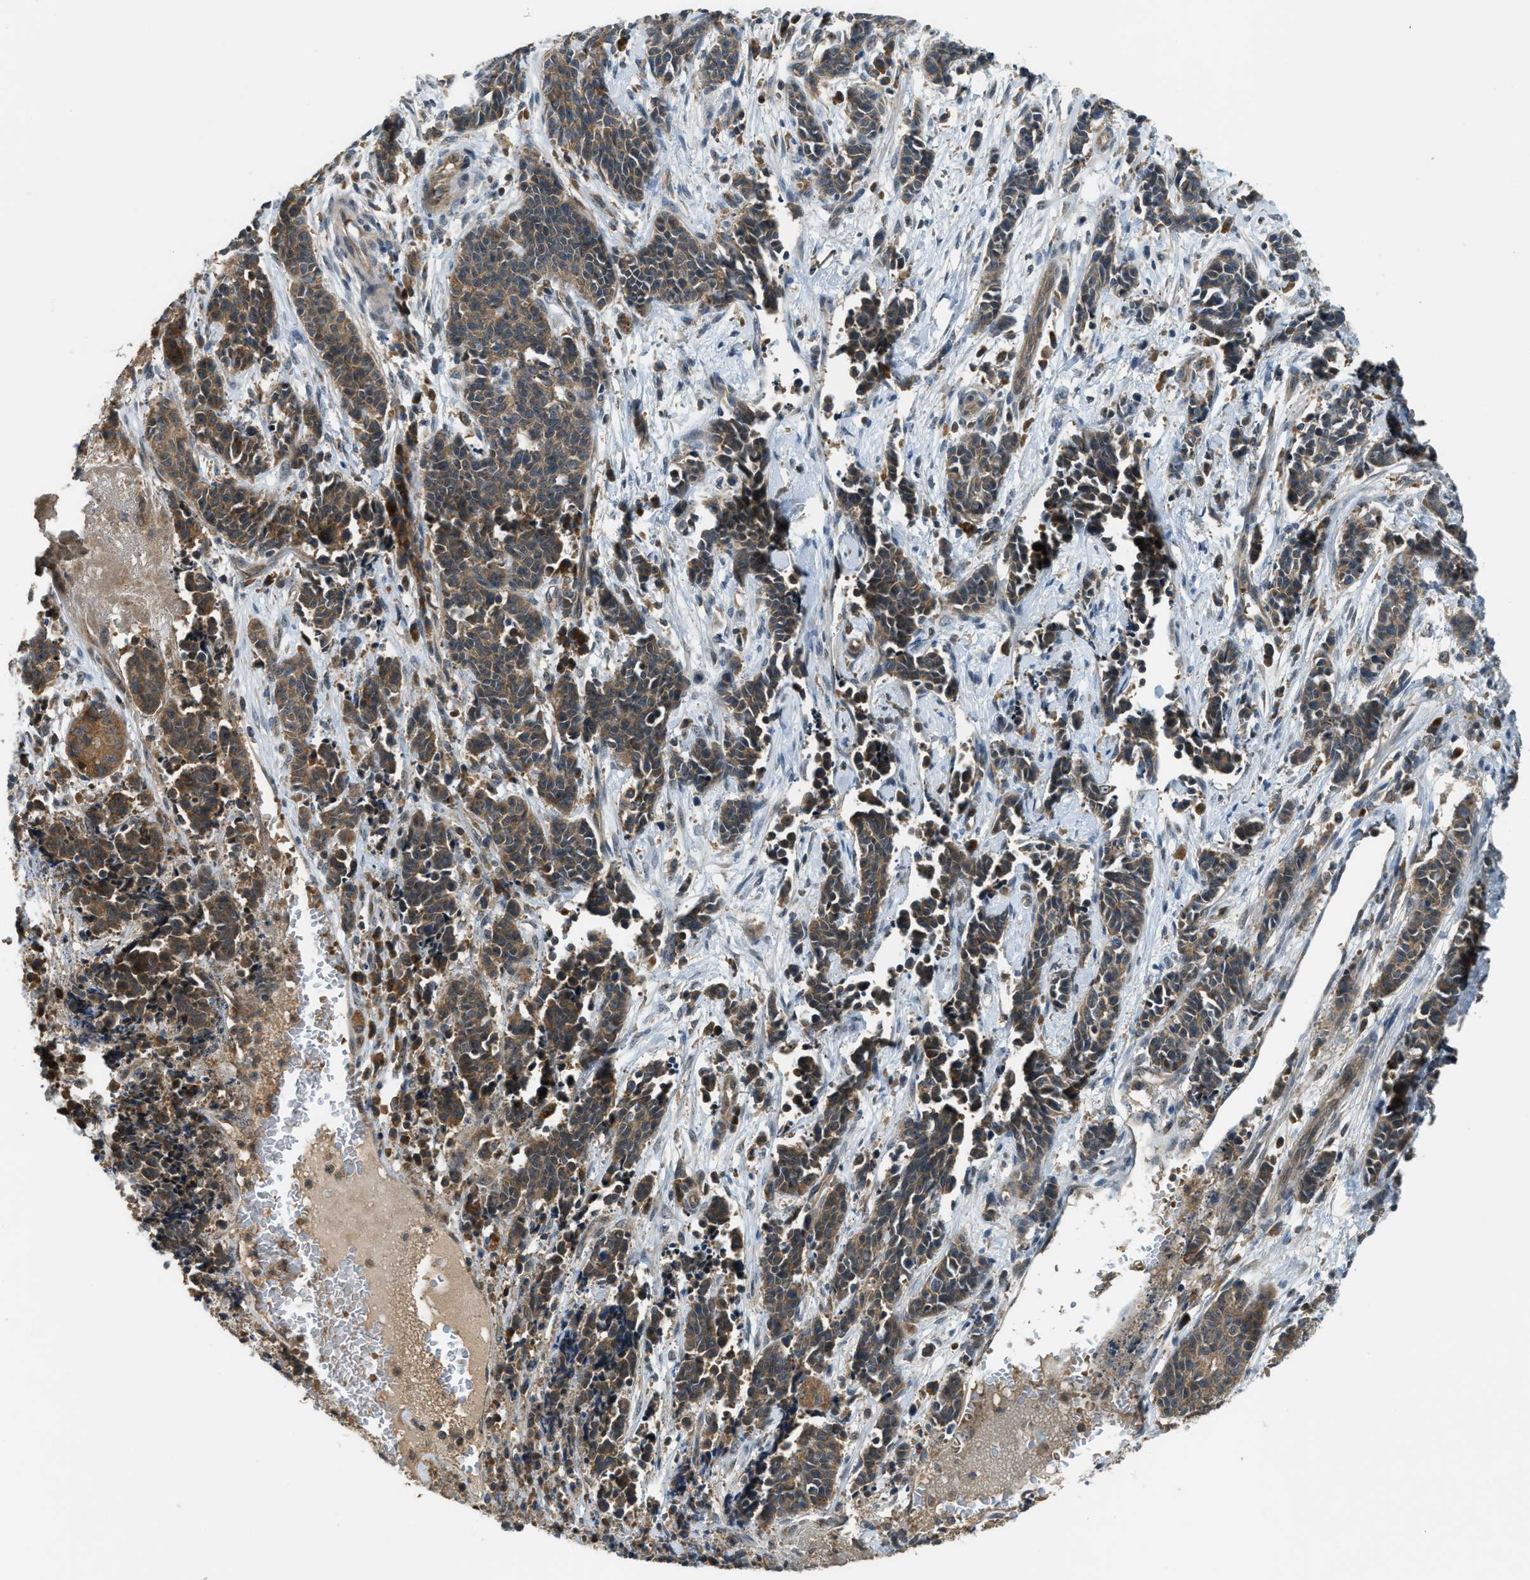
{"staining": {"intensity": "moderate", "quantity": ">75%", "location": "cytoplasmic/membranous"}, "tissue": "cervical cancer", "cell_type": "Tumor cells", "image_type": "cancer", "snomed": [{"axis": "morphology", "description": "Squamous cell carcinoma, NOS"}, {"axis": "topography", "description": "Cervix"}], "caption": "An IHC histopathology image of tumor tissue is shown. Protein staining in brown labels moderate cytoplasmic/membranous positivity in cervical cancer (squamous cell carcinoma) within tumor cells.", "gene": "ZNF71", "patient": {"sex": "female", "age": 35}}